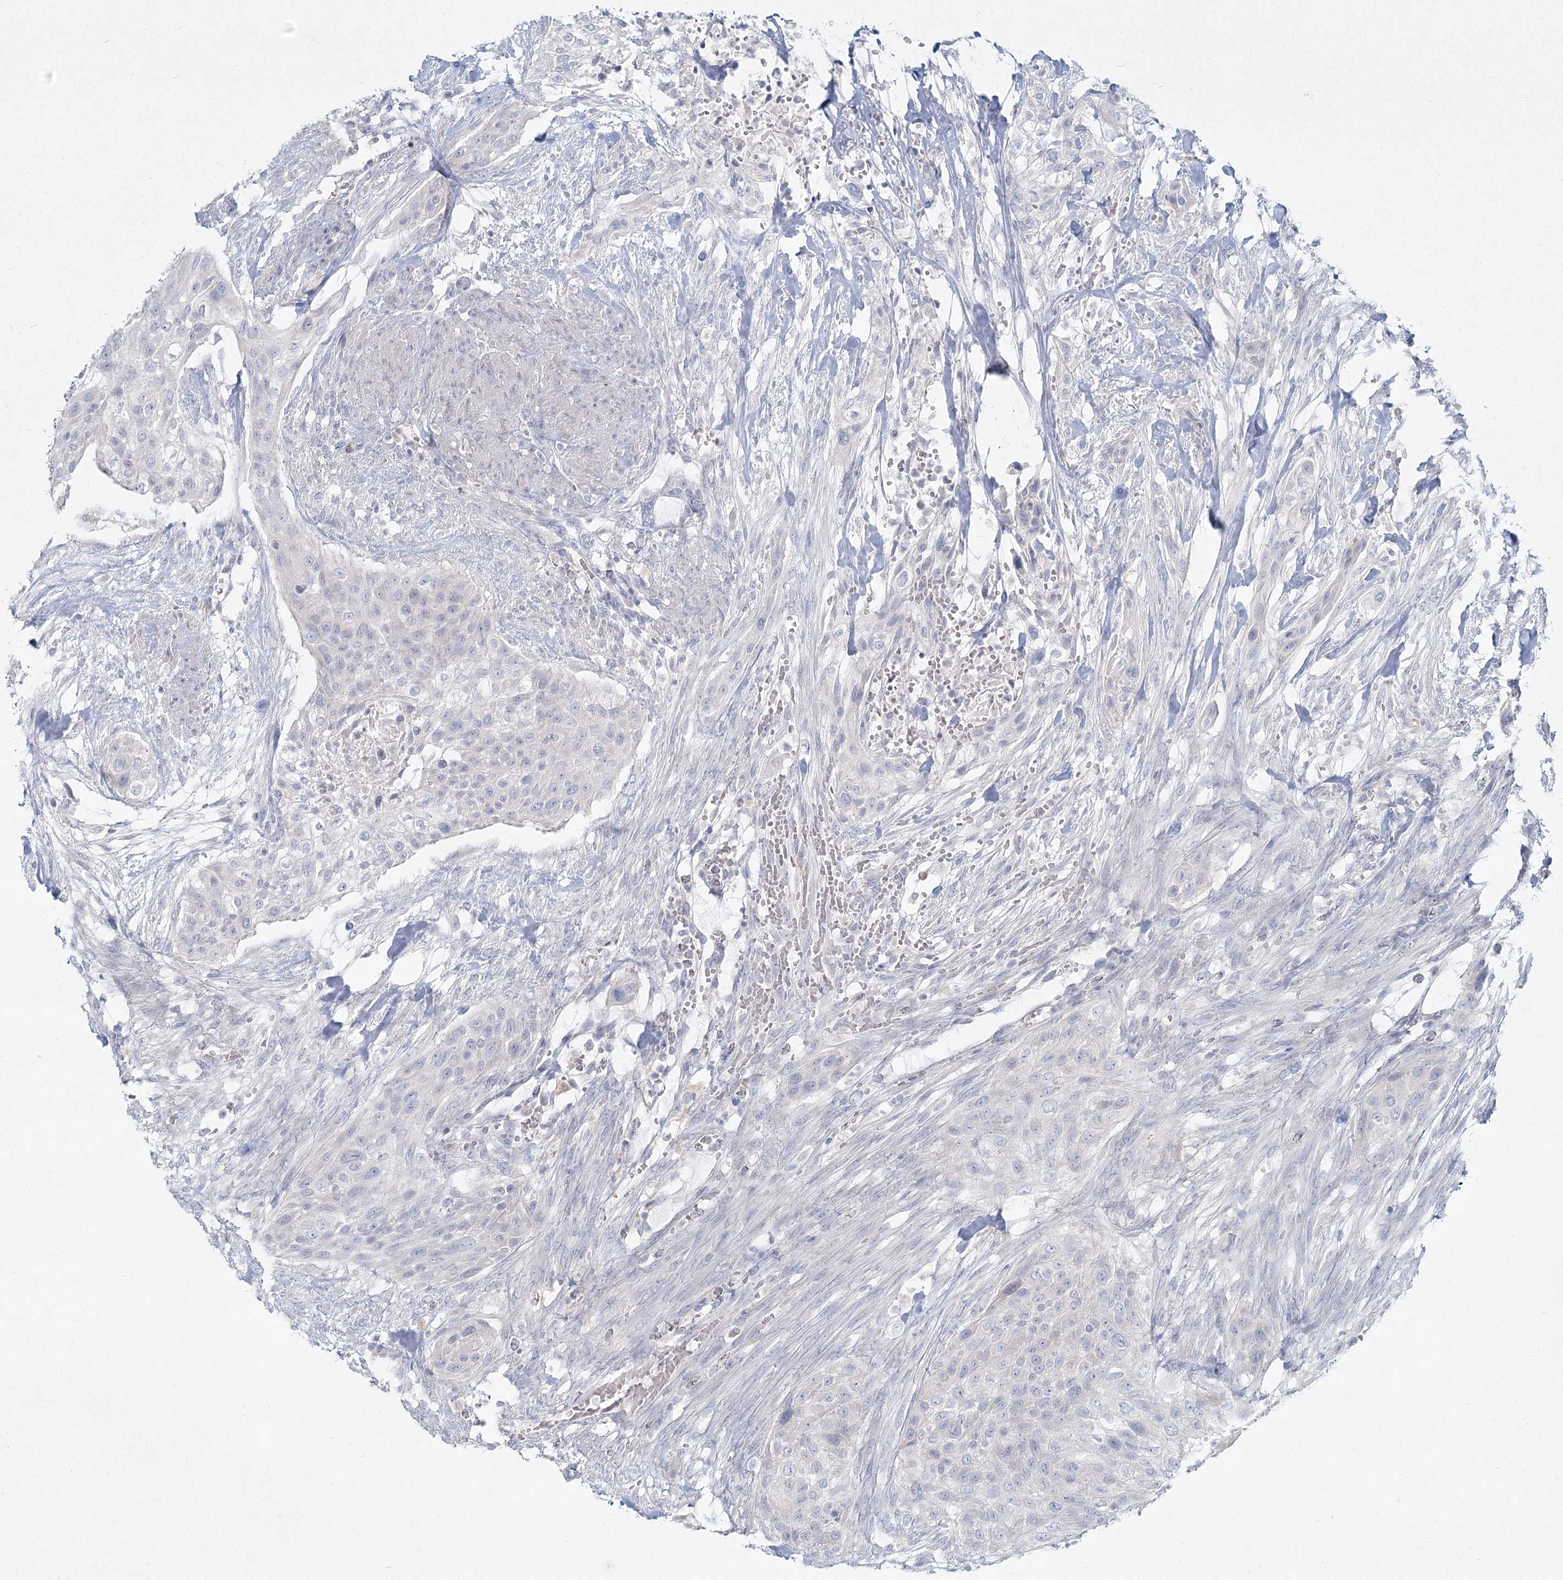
{"staining": {"intensity": "negative", "quantity": "none", "location": "none"}, "tissue": "urothelial cancer", "cell_type": "Tumor cells", "image_type": "cancer", "snomed": [{"axis": "morphology", "description": "Urothelial carcinoma, High grade"}, {"axis": "topography", "description": "Urinary bladder"}], "caption": "IHC of urothelial cancer demonstrates no positivity in tumor cells. The staining is performed using DAB brown chromogen with nuclei counter-stained in using hematoxylin.", "gene": "LRP2BP", "patient": {"sex": "male", "age": 35}}